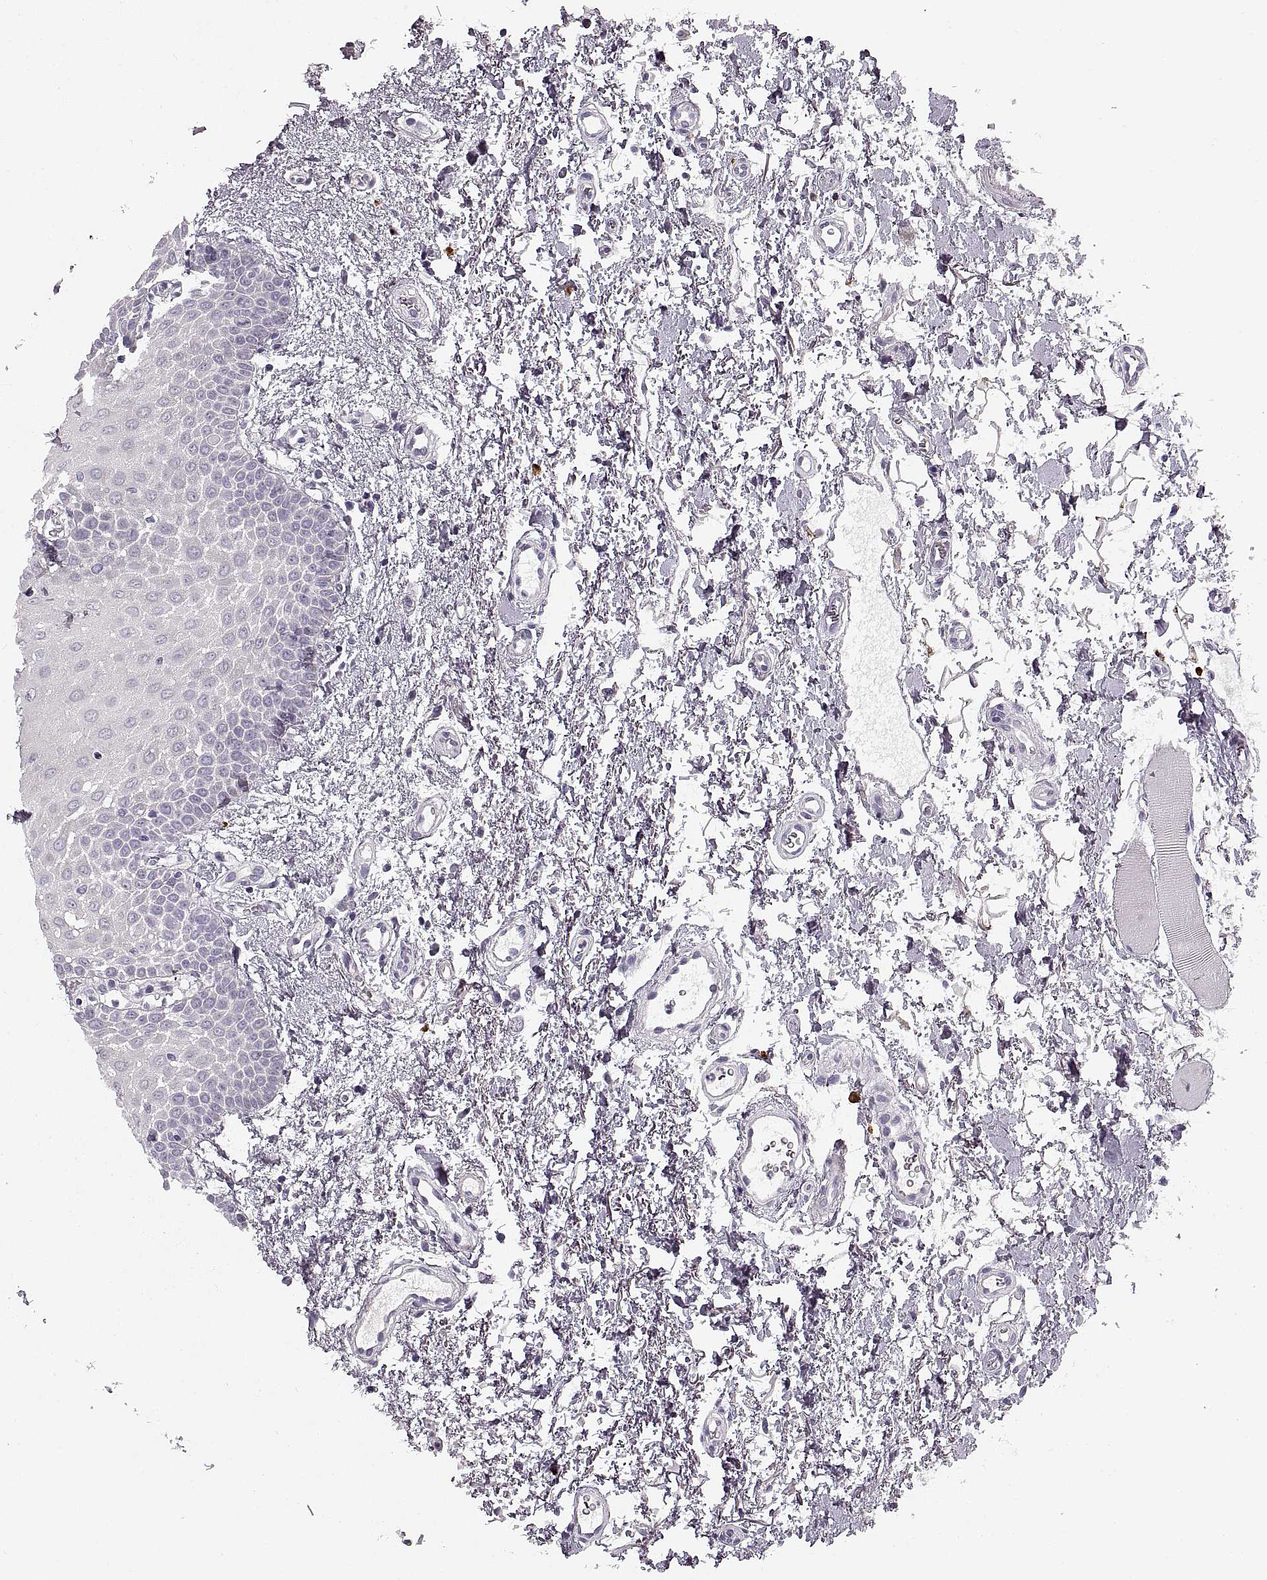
{"staining": {"intensity": "negative", "quantity": "none", "location": "none"}, "tissue": "oral mucosa", "cell_type": "Squamous epithelial cells", "image_type": "normal", "snomed": [{"axis": "morphology", "description": "Normal tissue, NOS"}, {"axis": "morphology", "description": "Squamous cell carcinoma, NOS"}, {"axis": "topography", "description": "Oral tissue"}, {"axis": "topography", "description": "Head-Neck"}], "caption": "High power microscopy histopathology image of an immunohistochemistry micrograph of benign oral mucosa, revealing no significant expression in squamous epithelial cells.", "gene": "CNTN1", "patient": {"sex": "female", "age": 75}}